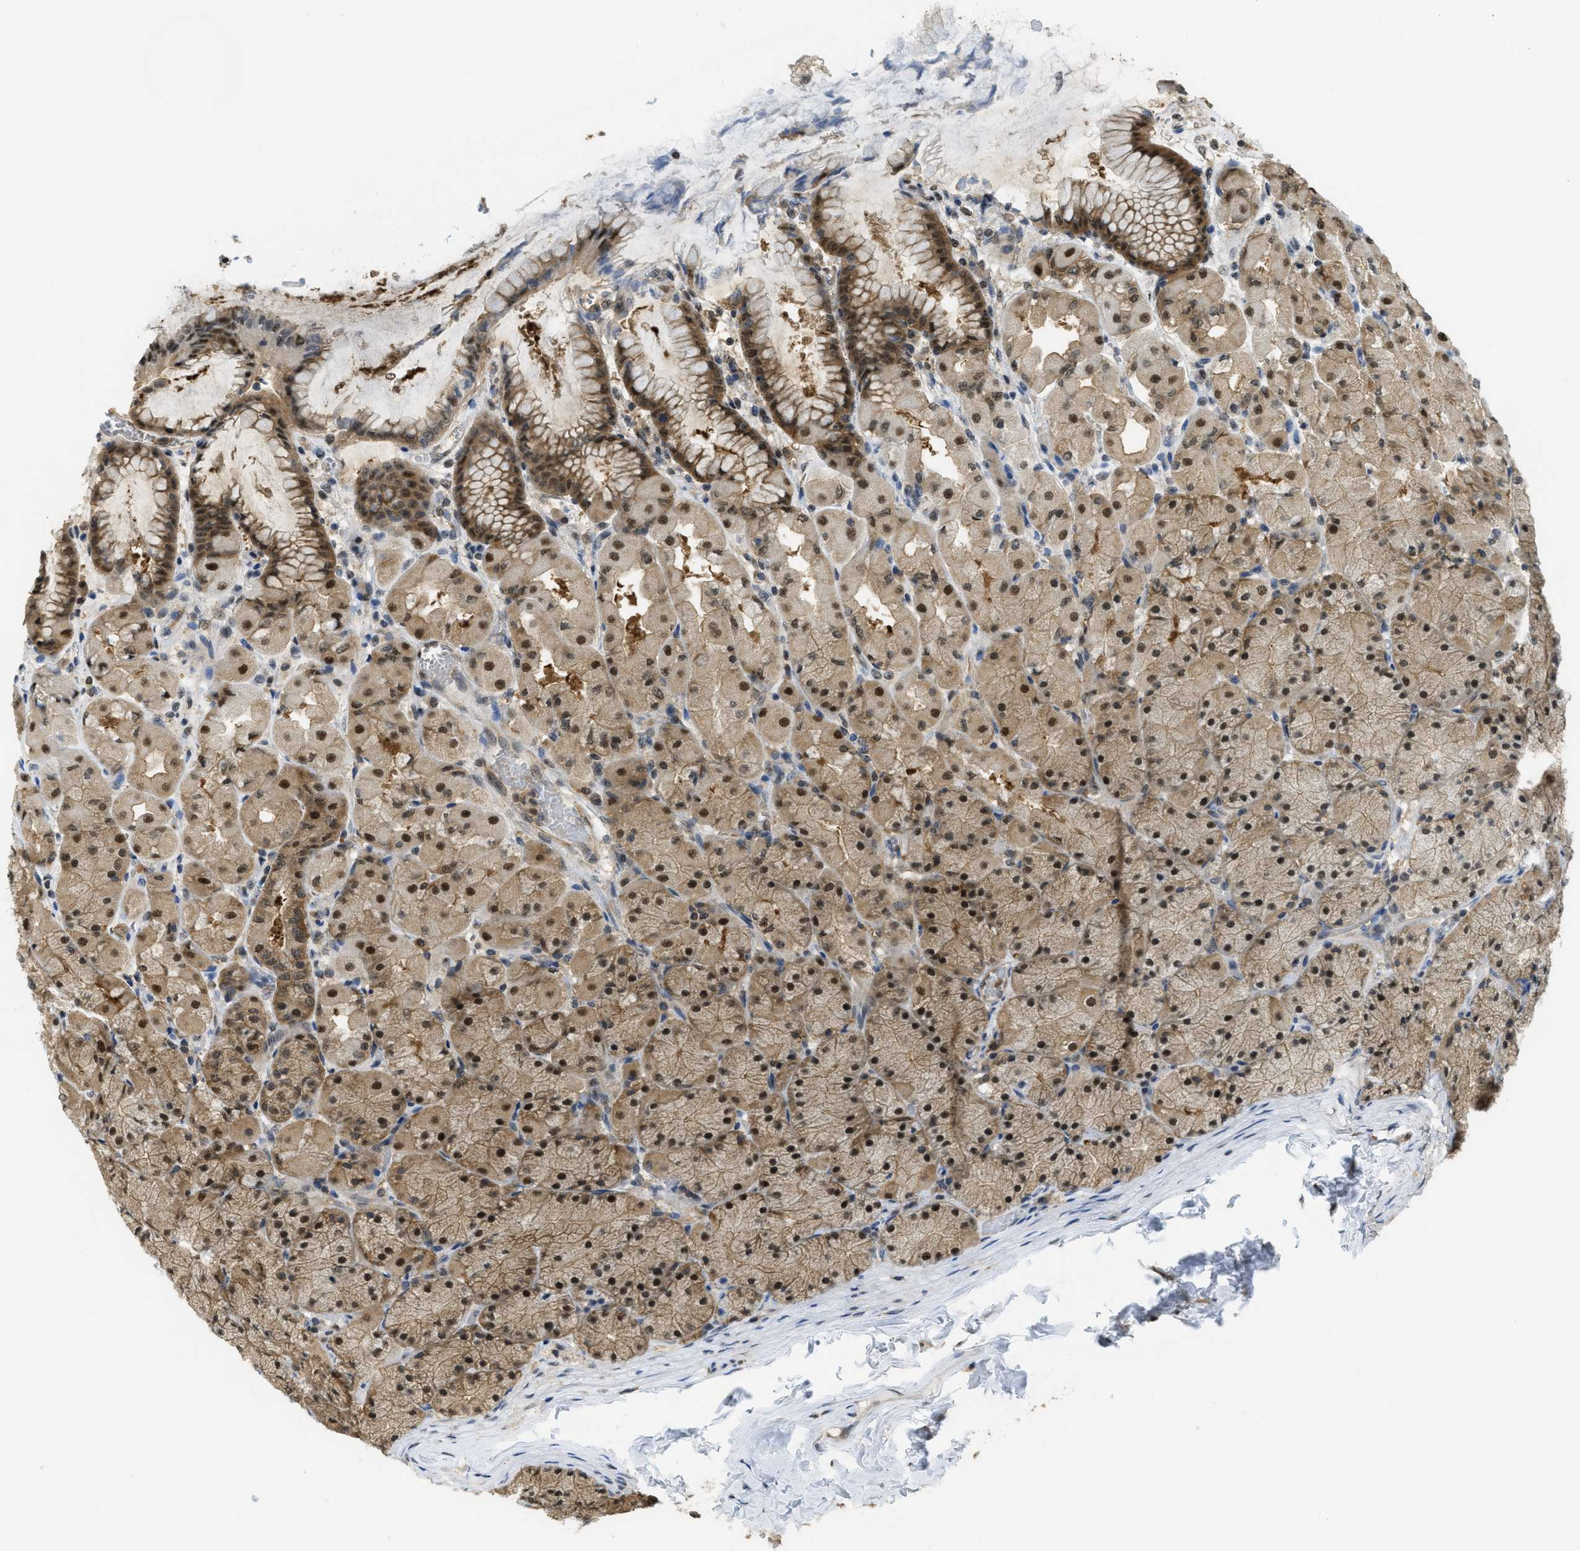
{"staining": {"intensity": "strong", "quantity": ">75%", "location": "cytoplasmic/membranous,nuclear"}, "tissue": "stomach", "cell_type": "Glandular cells", "image_type": "normal", "snomed": [{"axis": "morphology", "description": "Normal tissue, NOS"}, {"axis": "topography", "description": "Stomach, upper"}], "caption": "Stomach stained with immunohistochemistry exhibits strong cytoplasmic/membranous,nuclear staining in approximately >75% of glandular cells. (Brightfield microscopy of DAB IHC at high magnification).", "gene": "PSMC5", "patient": {"sex": "female", "age": 56}}